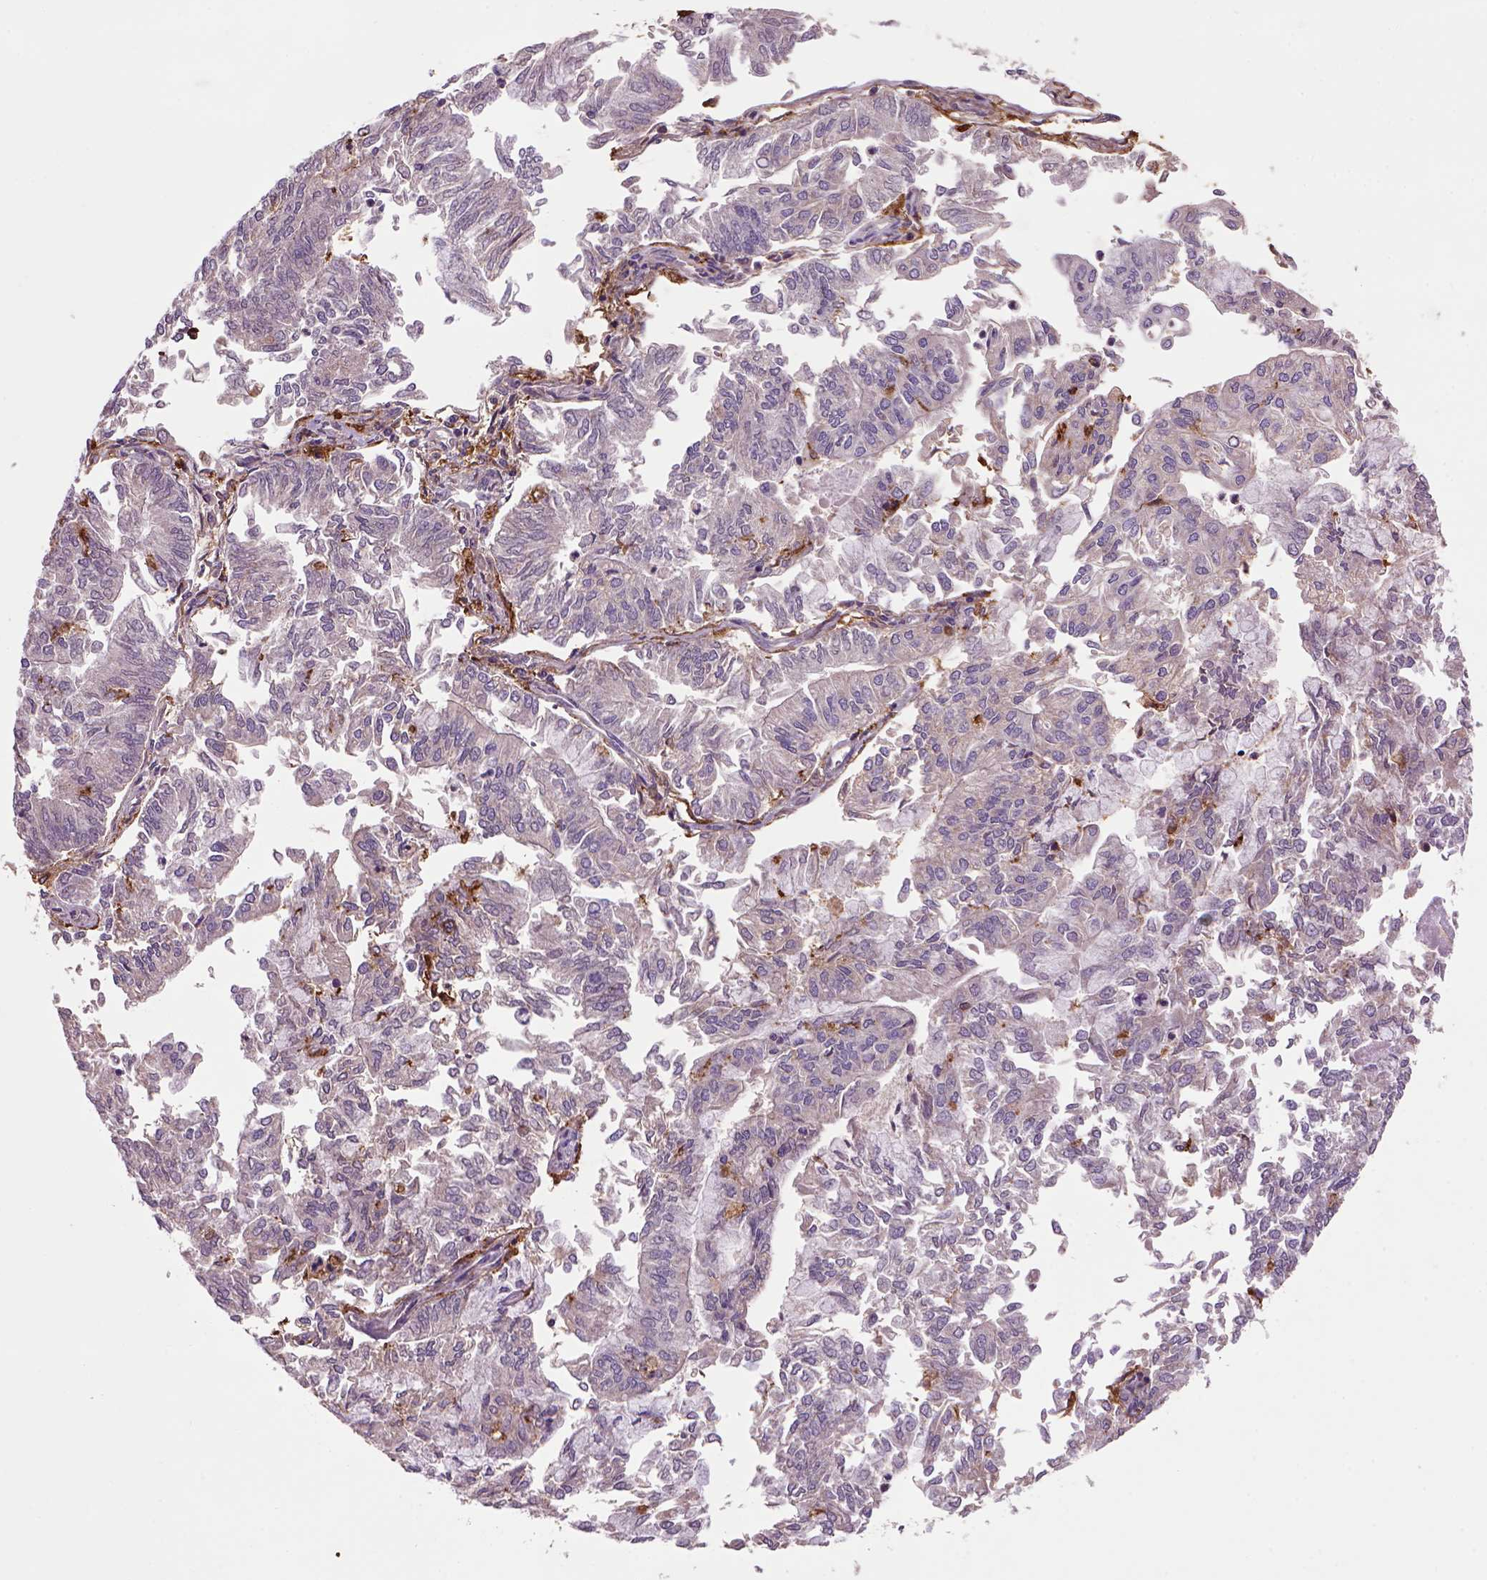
{"staining": {"intensity": "negative", "quantity": "none", "location": "none"}, "tissue": "endometrial cancer", "cell_type": "Tumor cells", "image_type": "cancer", "snomed": [{"axis": "morphology", "description": "Adenocarcinoma, NOS"}, {"axis": "topography", "description": "Endometrium"}], "caption": "A histopathology image of endometrial cancer (adenocarcinoma) stained for a protein reveals no brown staining in tumor cells.", "gene": "CD14", "patient": {"sex": "female", "age": 59}}